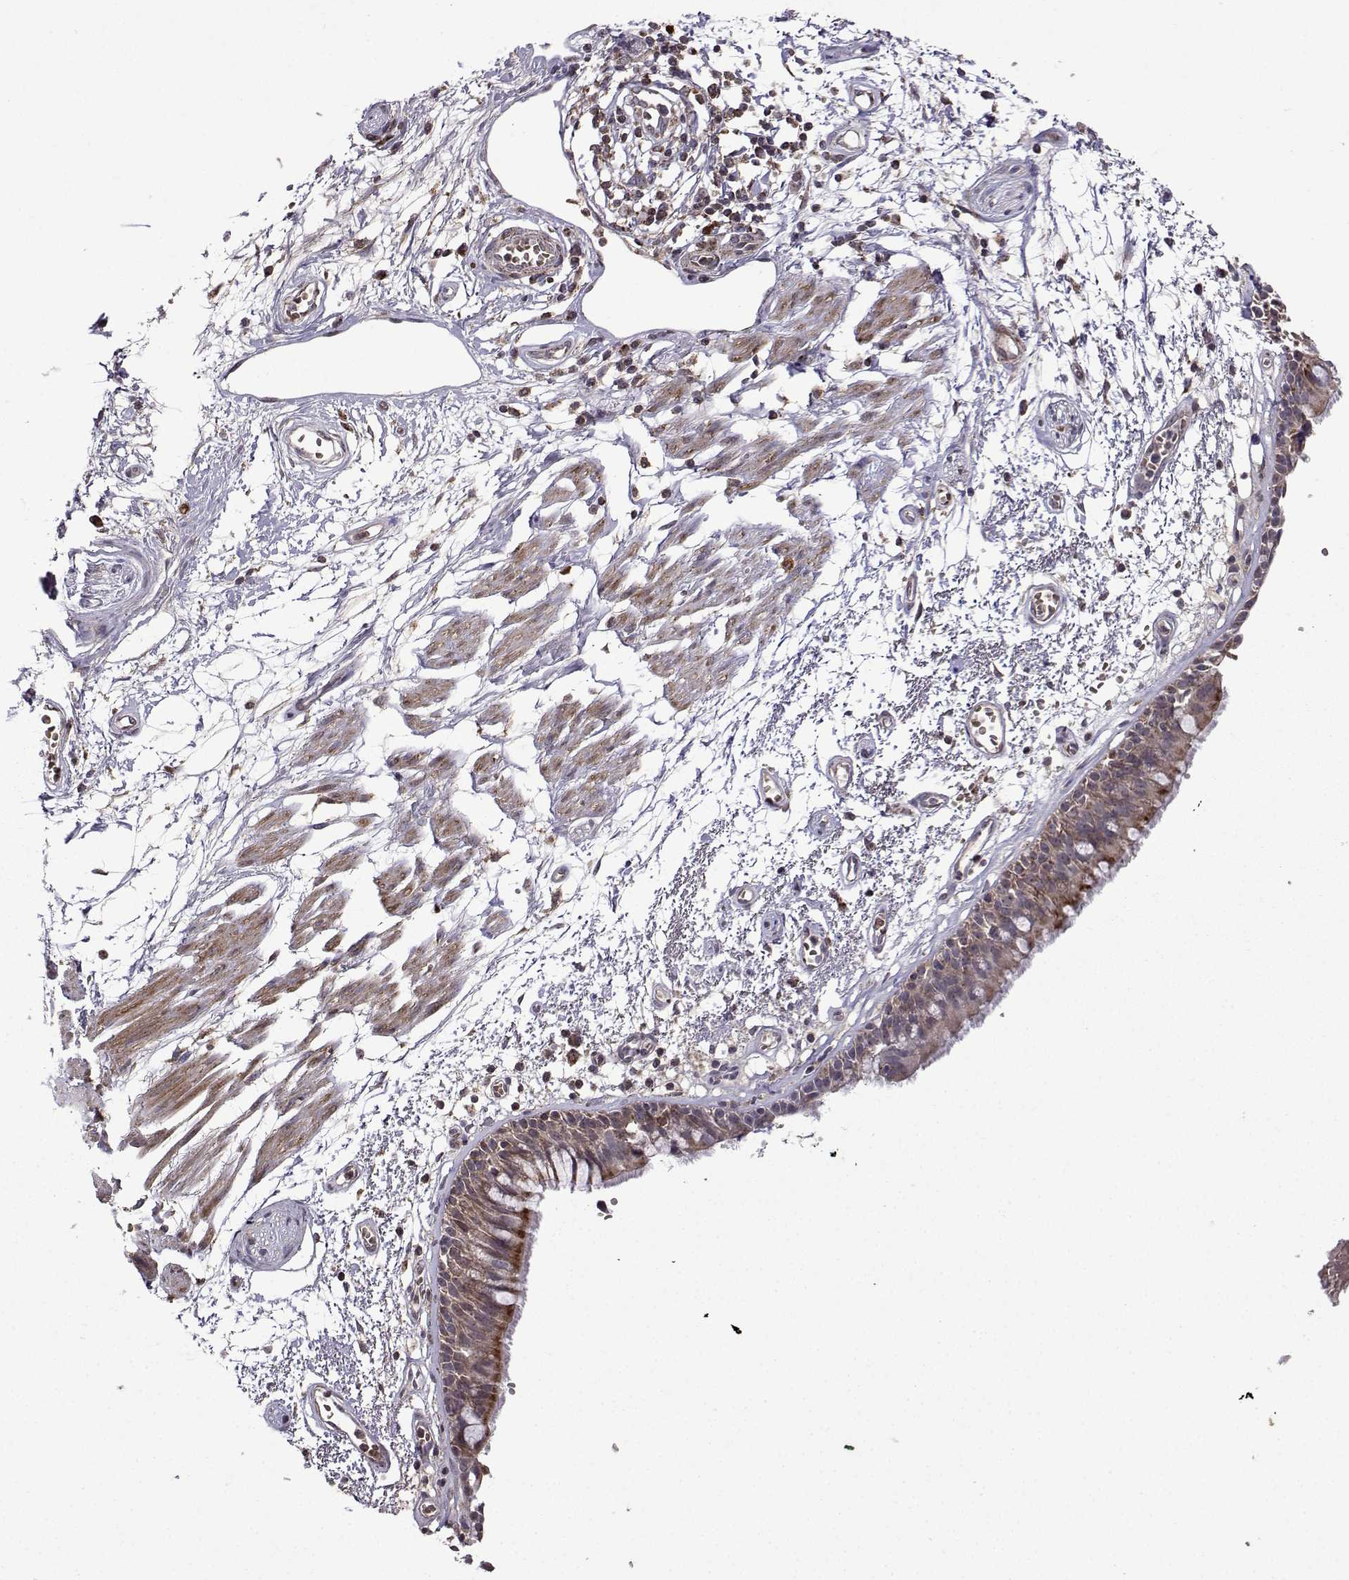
{"staining": {"intensity": "strong", "quantity": "<25%", "location": "cytoplasmic/membranous"}, "tissue": "bronchus", "cell_type": "Respiratory epithelial cells", "image_type": "normal", "snomed": [{"axis": "morphology", "description": "Normal tissue, NOS"}, {"axis": "morphology", "description": "Squamous cell carcinoma, NOS"}, {"axis": "topography", "description": "Cartilage tissue"}, {"axis": "topography", "description": "Bronchus"}, {"axis": "topography", "description": "Lung"}], "caption": "The immunohistochemical stain shows strong cytoplasmic/membranous staining in respiratory epithelial cells of normal bronchus. (brown staining indicates protein expression, while blue staining denotes nuclei).", "gene": "TAB2", "patient": {"sex": "male", "age": 66}}